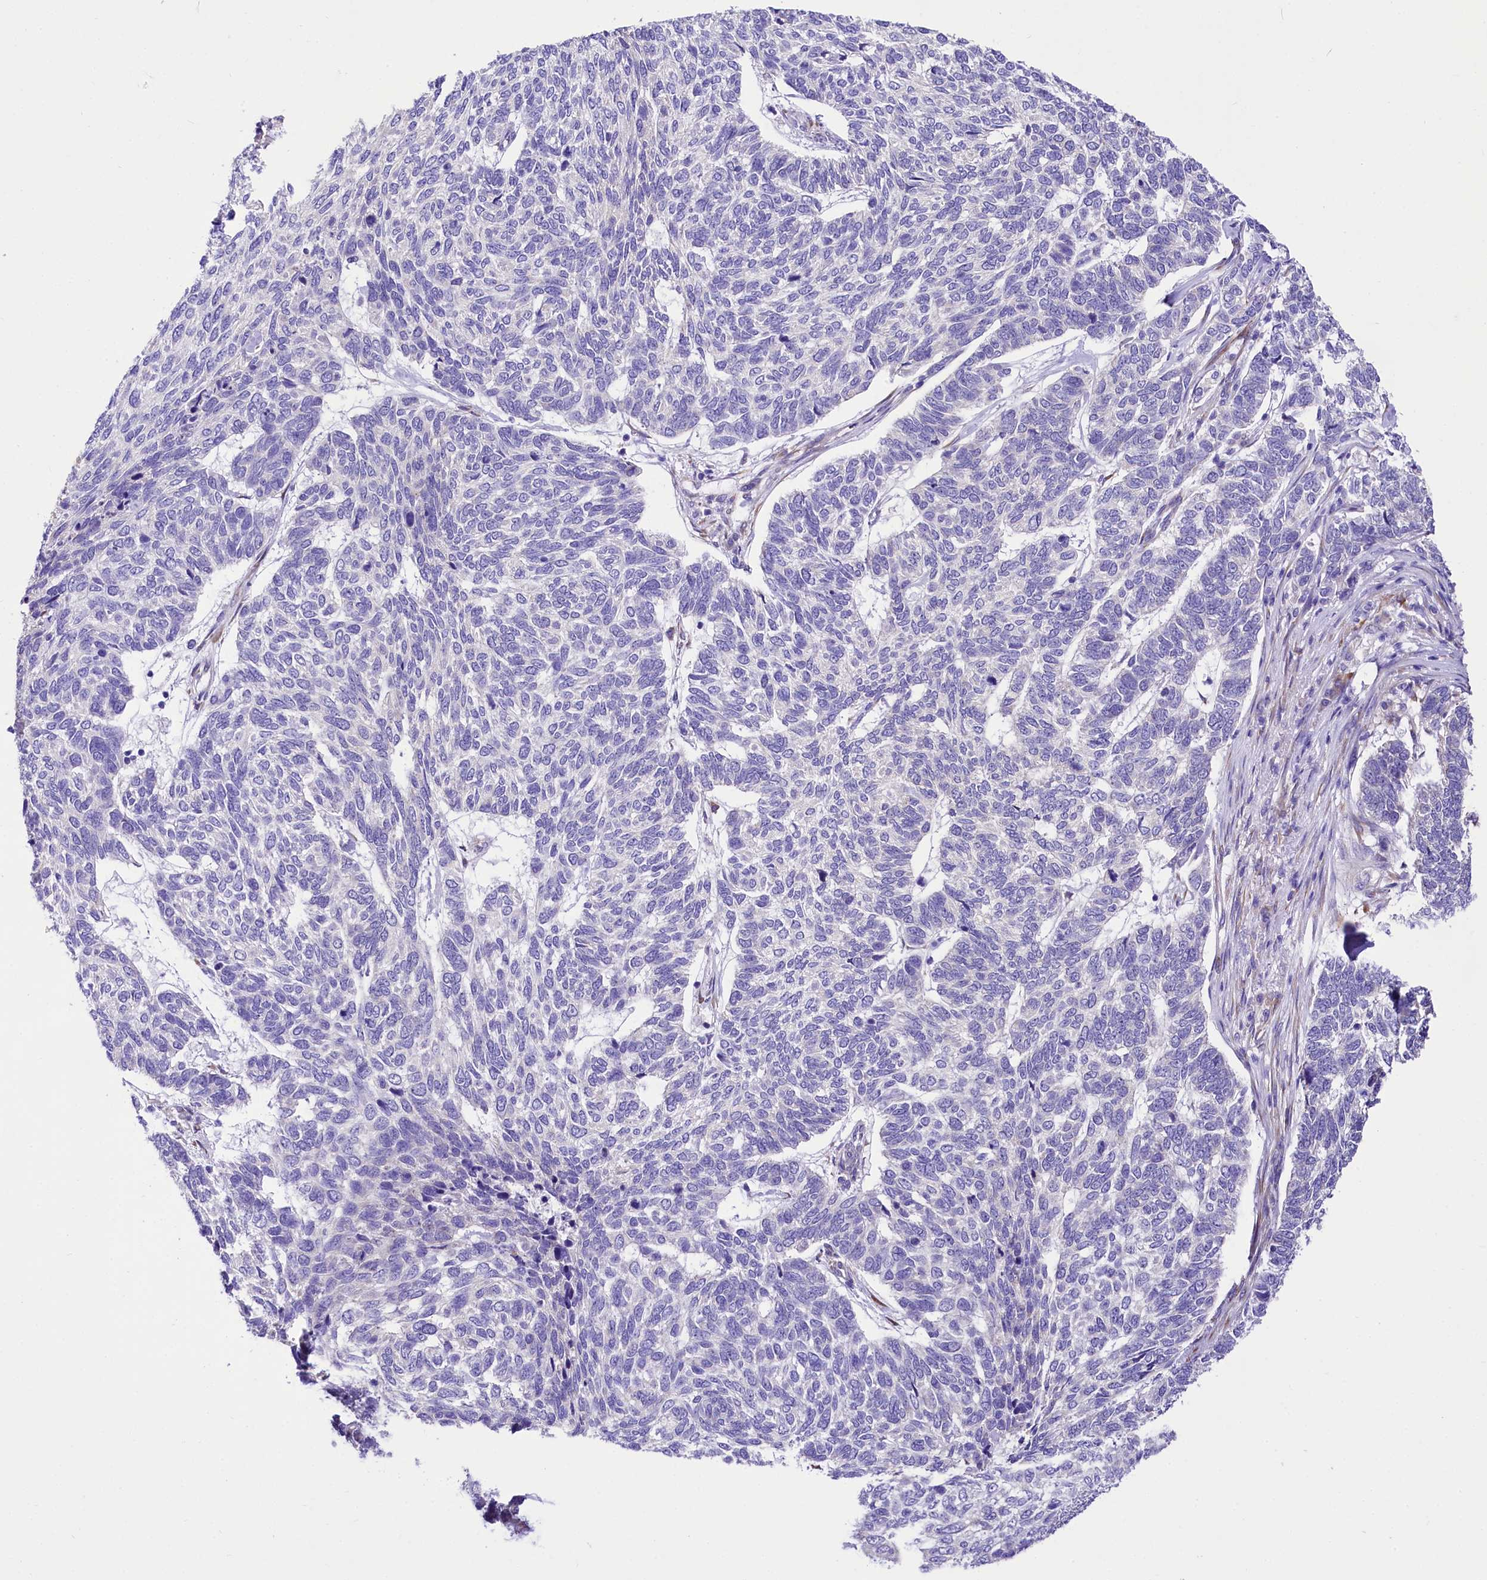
{"staining": {"intensity": "negative", "quantity": "none", "location": "none"}, "tissue": "skin cancer", "cell_type": "Tumor cells", "image_type": "cancer", "snomed": [{"axis": "morphology", "description": "Basal cell carcinoma"}, {"axis": "topography", "description": "Skin"}], "caption": "Immunohistochemistry image of human skin basal cell carcinoma stained for a protein (brown), which displays no positivity in tumor cells.", "gene": "A2ML1", "patient": {"sex": "female", "age": 65}}